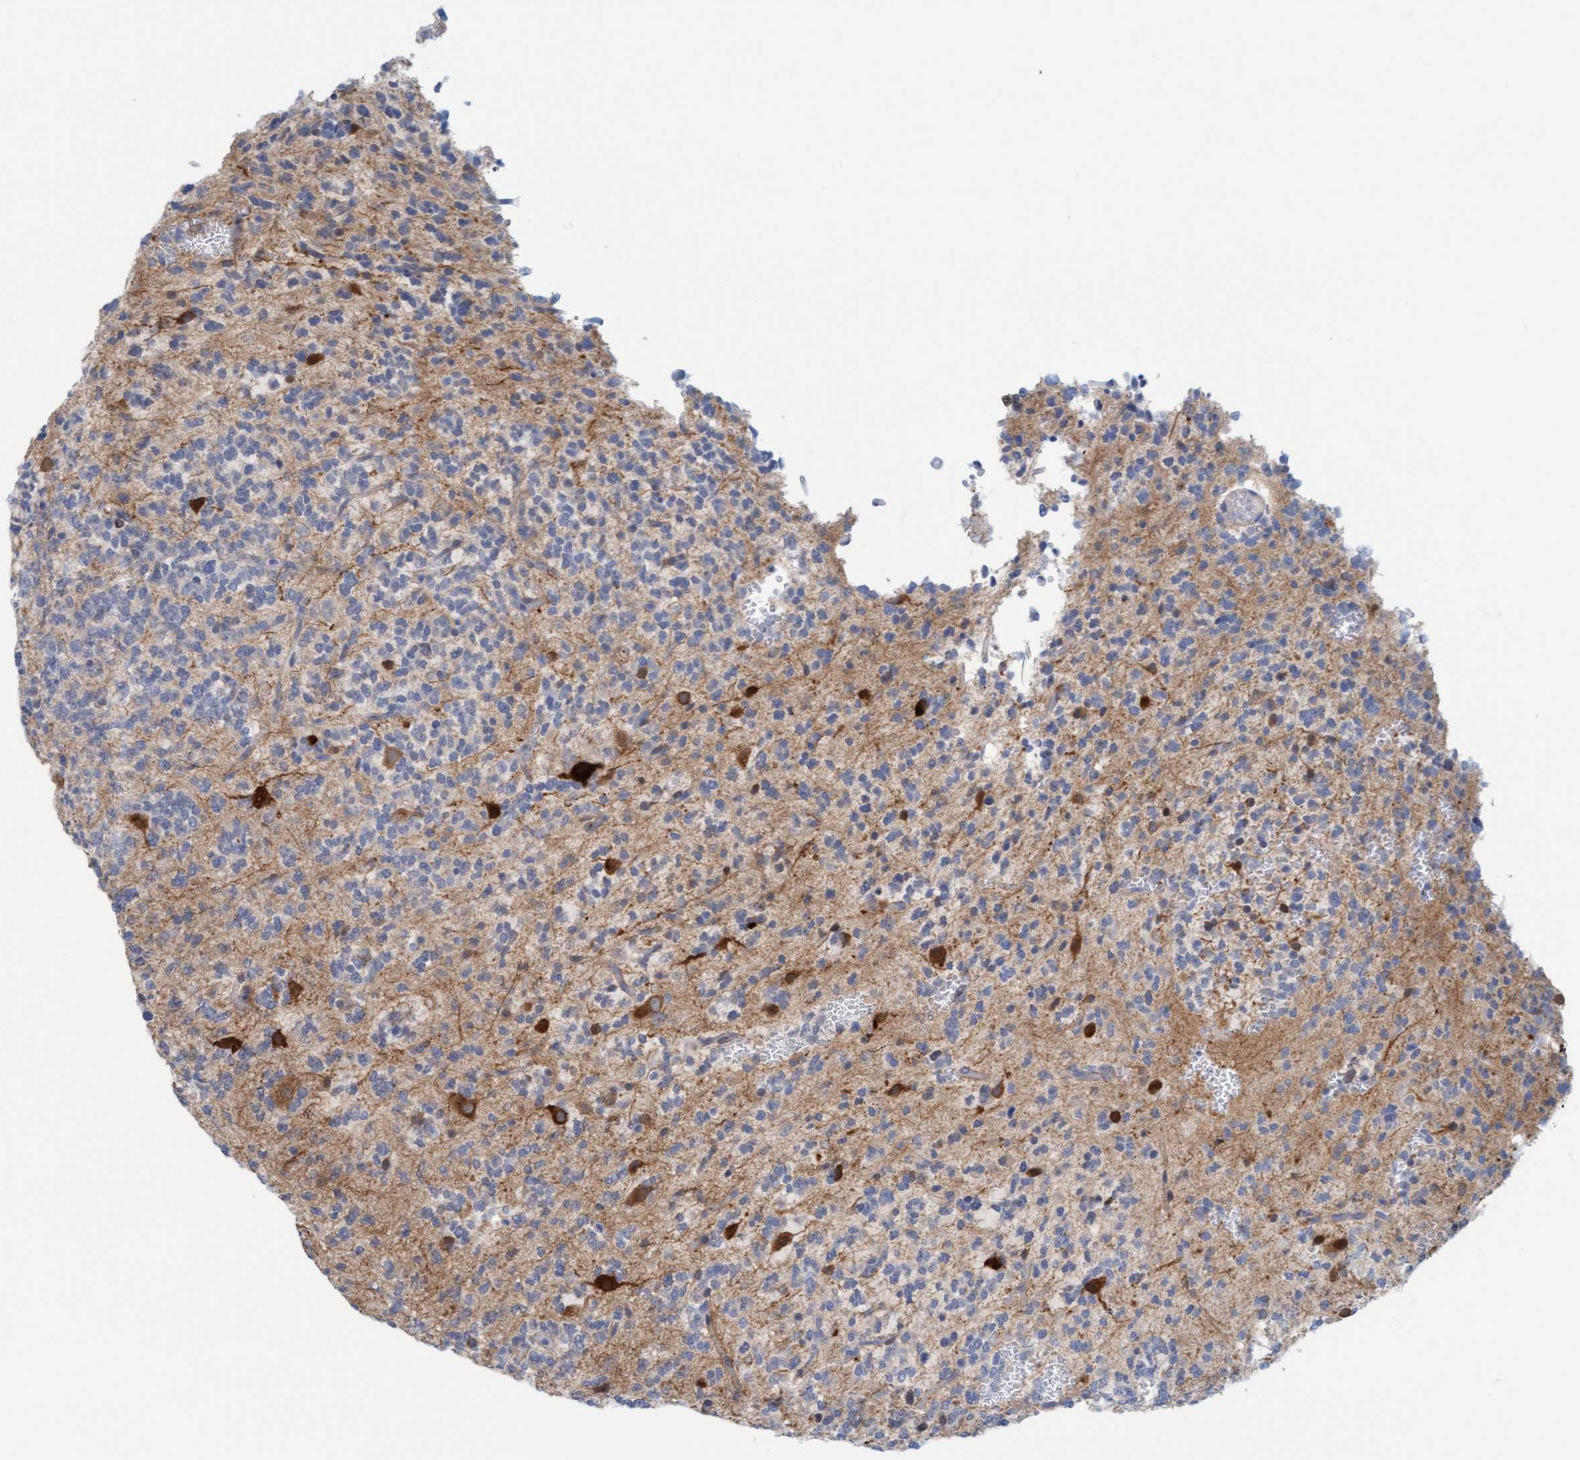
{"staining": {"intensity": "weak", "quantity": "<25%", "location": "cytoplasmic/membranous"}, "tissue": "glioma", "cell_type": "Tumor cells", "image_type": "cancer", "snomed": [{"axis": "morphology", "description": "Glioma, malignant, Low grade"}, {"axis": "topography", "description": "Brain"}], "caption": "IHC photomicrograph of neoplastic tissue: human glioma stained with DAB displays no significant protein positivity in tumor cells.", "gene": "KLHL11", "patient": {"sex": "male", "age": 38}}